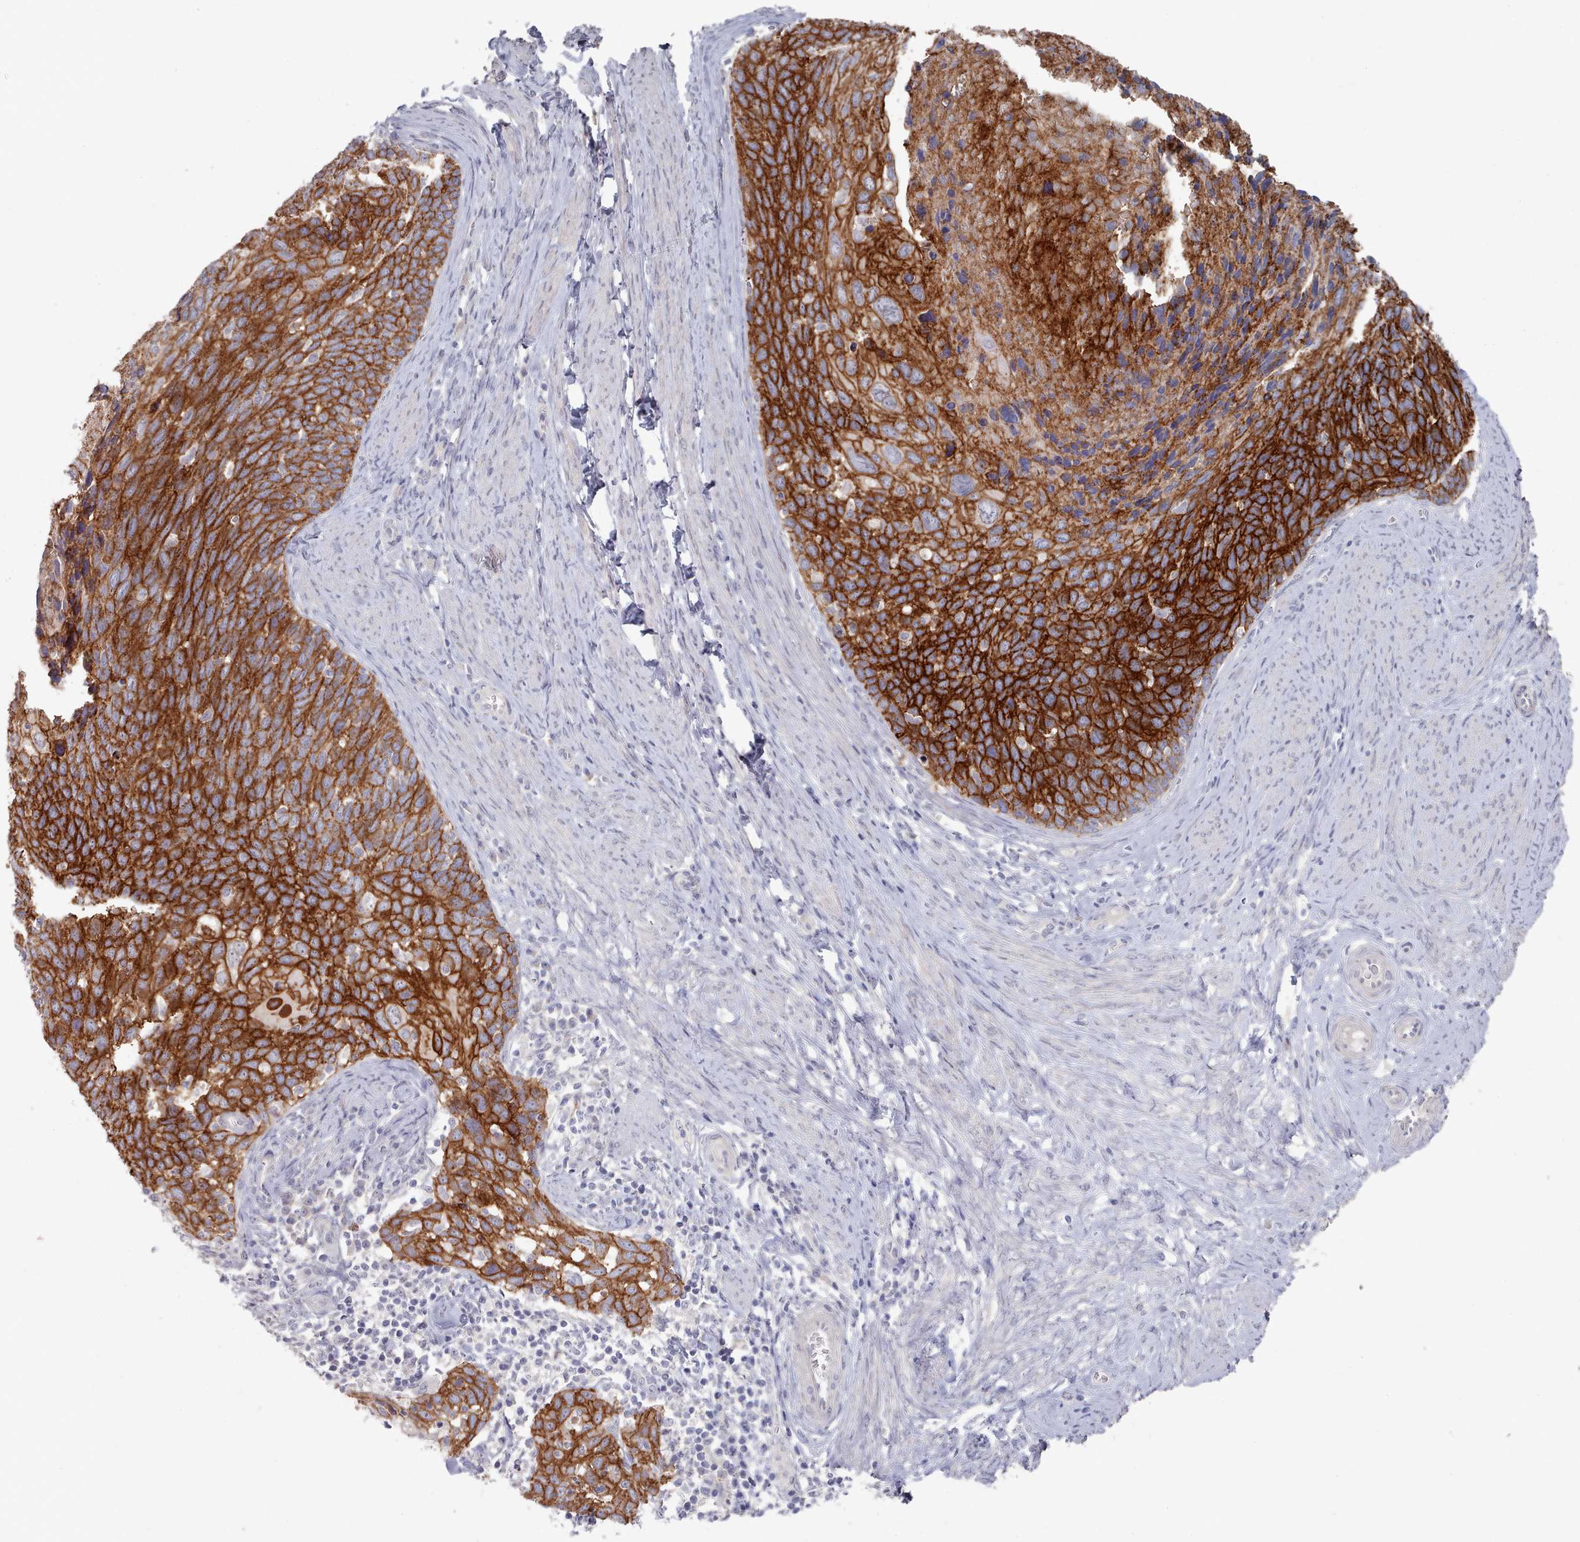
{"staining": {"intensity": "strong", "quantity": ">75%", "location": "cytoplasmic/membranous"}, "tissue": "cervical cancer", "cell_type": "Tumor cells", "image_type": "cancer", "snomed": [{"axis": "morphology", "description": "Squamous cell carcinoma, NOS"}, {"axis": "topography", "description": "Cervix"}], "caption": "The image reveals a brown stain indicating the presence of a protein in the cytoplasmic/membranous of tumor cells in cervical cancer (squamous cell carcinoma).", "gene": "PROM2", "patient": {"sex": "female", "age": 80}}